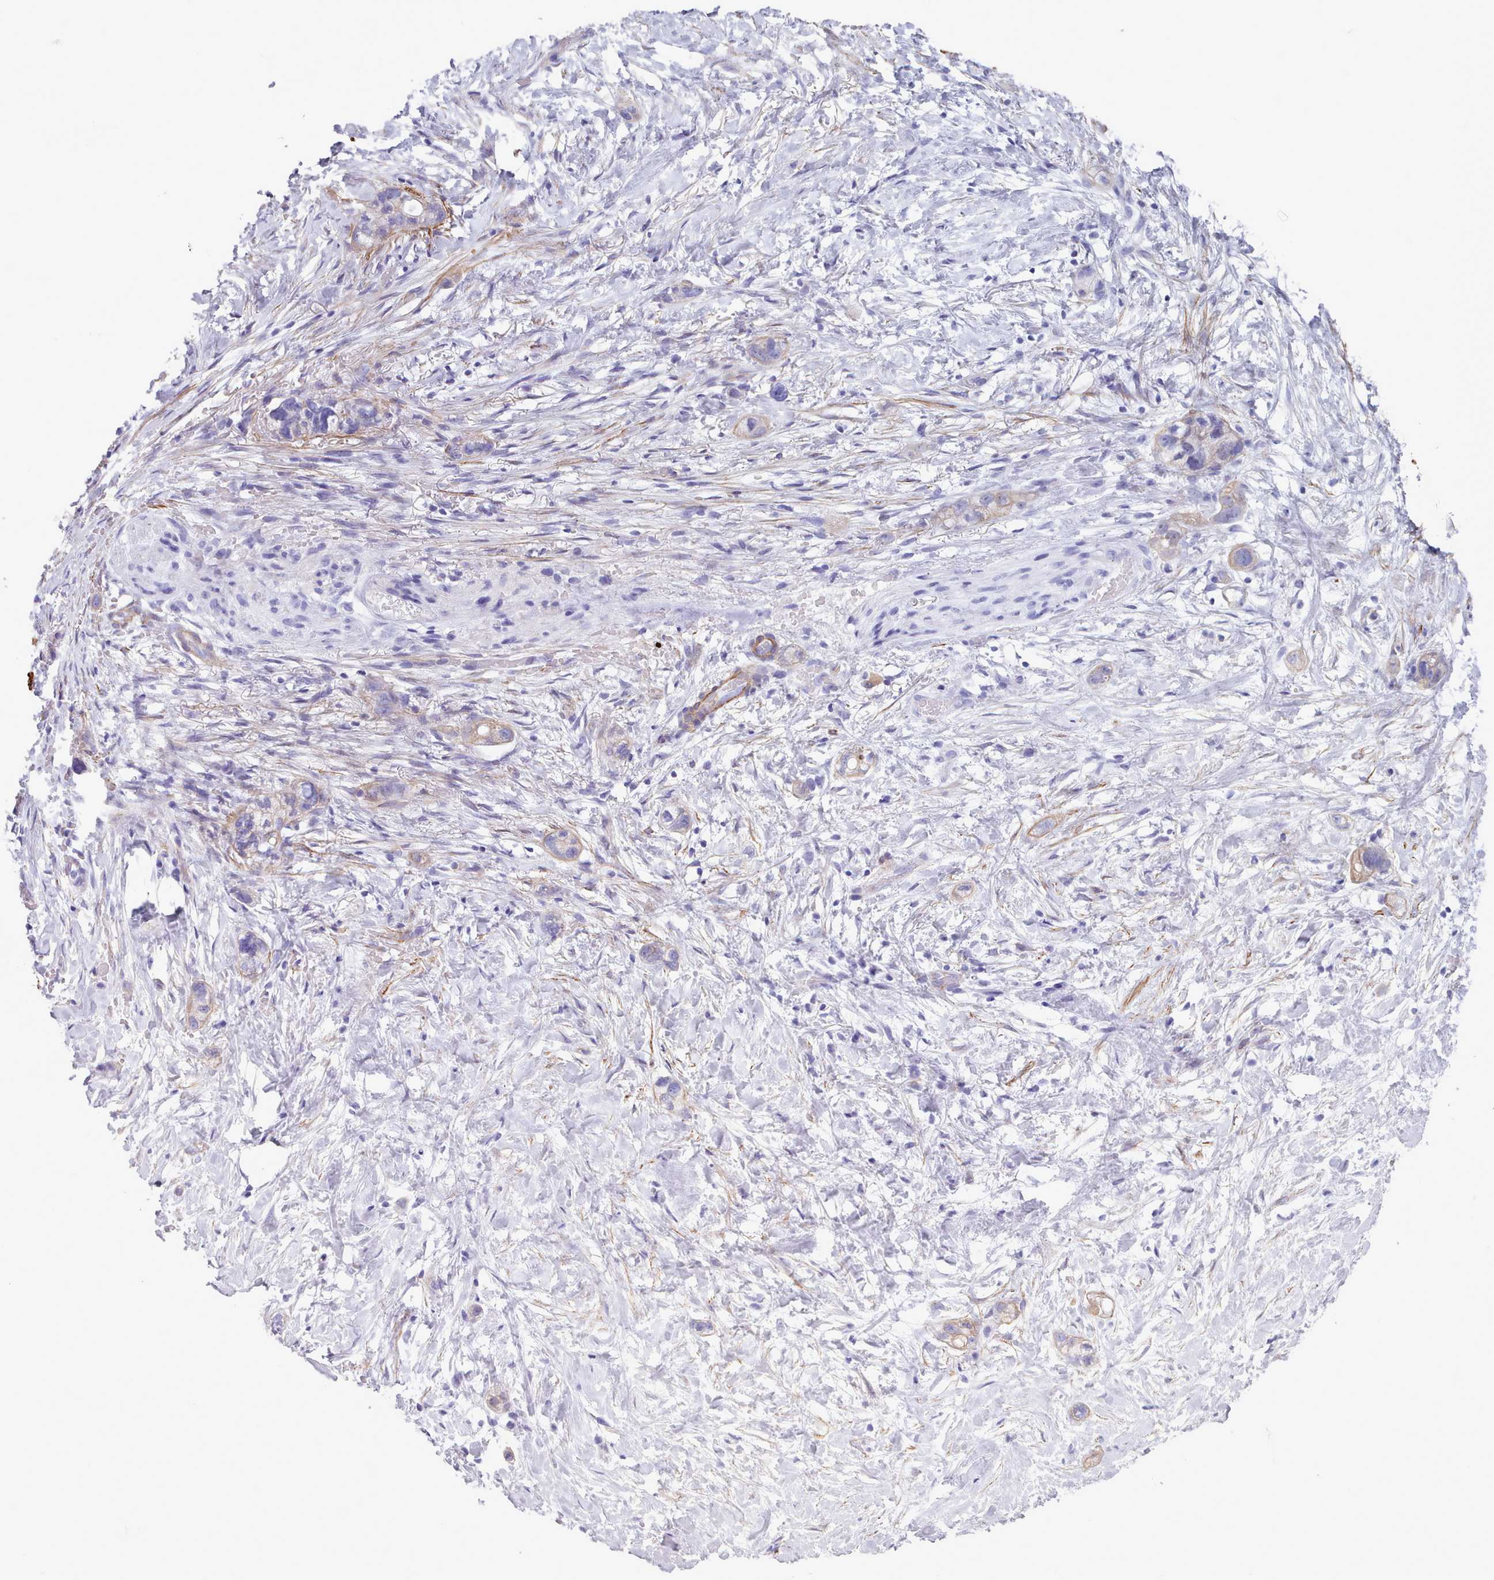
{"staining": {"intensity": "negative", "quantity": "none", "location": "none"}, "tissue": "stomach cancer", "cell_type": "Tumor cells", "image_type": "cancer", "snomed": [{"axis": "morphology", "description": "Adenocarcinoma, NOS"}, {"axis": "topography", "description": "Stomach"}, {"axis": "topography", "description": "Stomach, lower"}], "caption": "Immunohistochemistry histopathology image of neoplastic tissue: human stomach cancer stained with DAB demonstrates no significant protein staining in tumor cells.", "gene": "FPGS", "patient": {"sex": "female", "age": 48}}